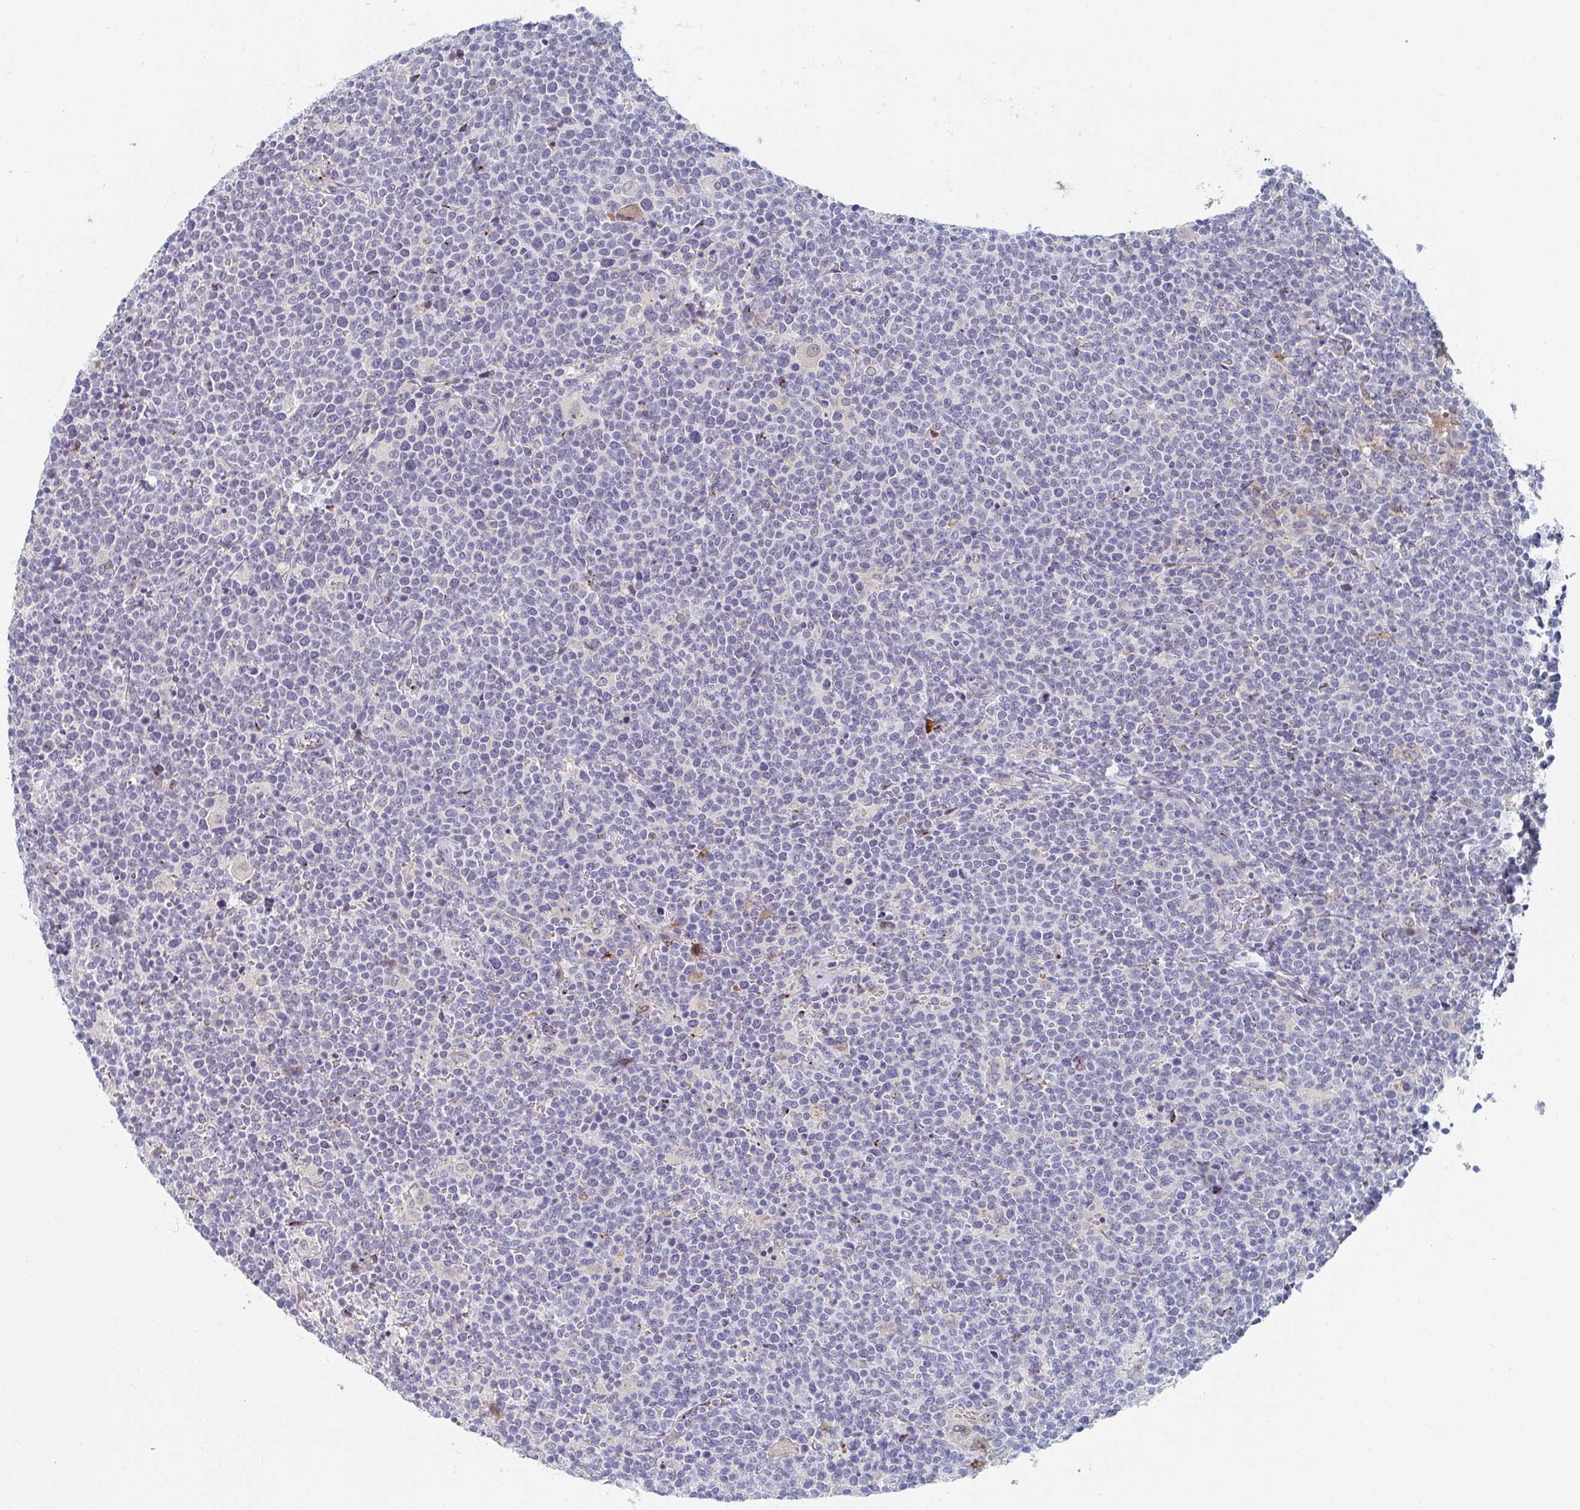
{"staining": {"intensity": "negative", "quantity": "none", "location": "none"}, "tissue": "lymphoma", "cell_type": "Tumor cells", "image_type": "cancer", "snomed": [{"axis": "morphology", "description": "Malignant lymphoma, non-Hodgkin's type, High grade"}, {"axis": "topography", "description": "Lymph node"}], "caption": "Micrograph shows no significant protein staining in tumor cells of malignant lymphoma, non-Hodgkin's type (high-grade).", "gene": "PSMG1", "patient": {"sex": "male", "age": 61}}